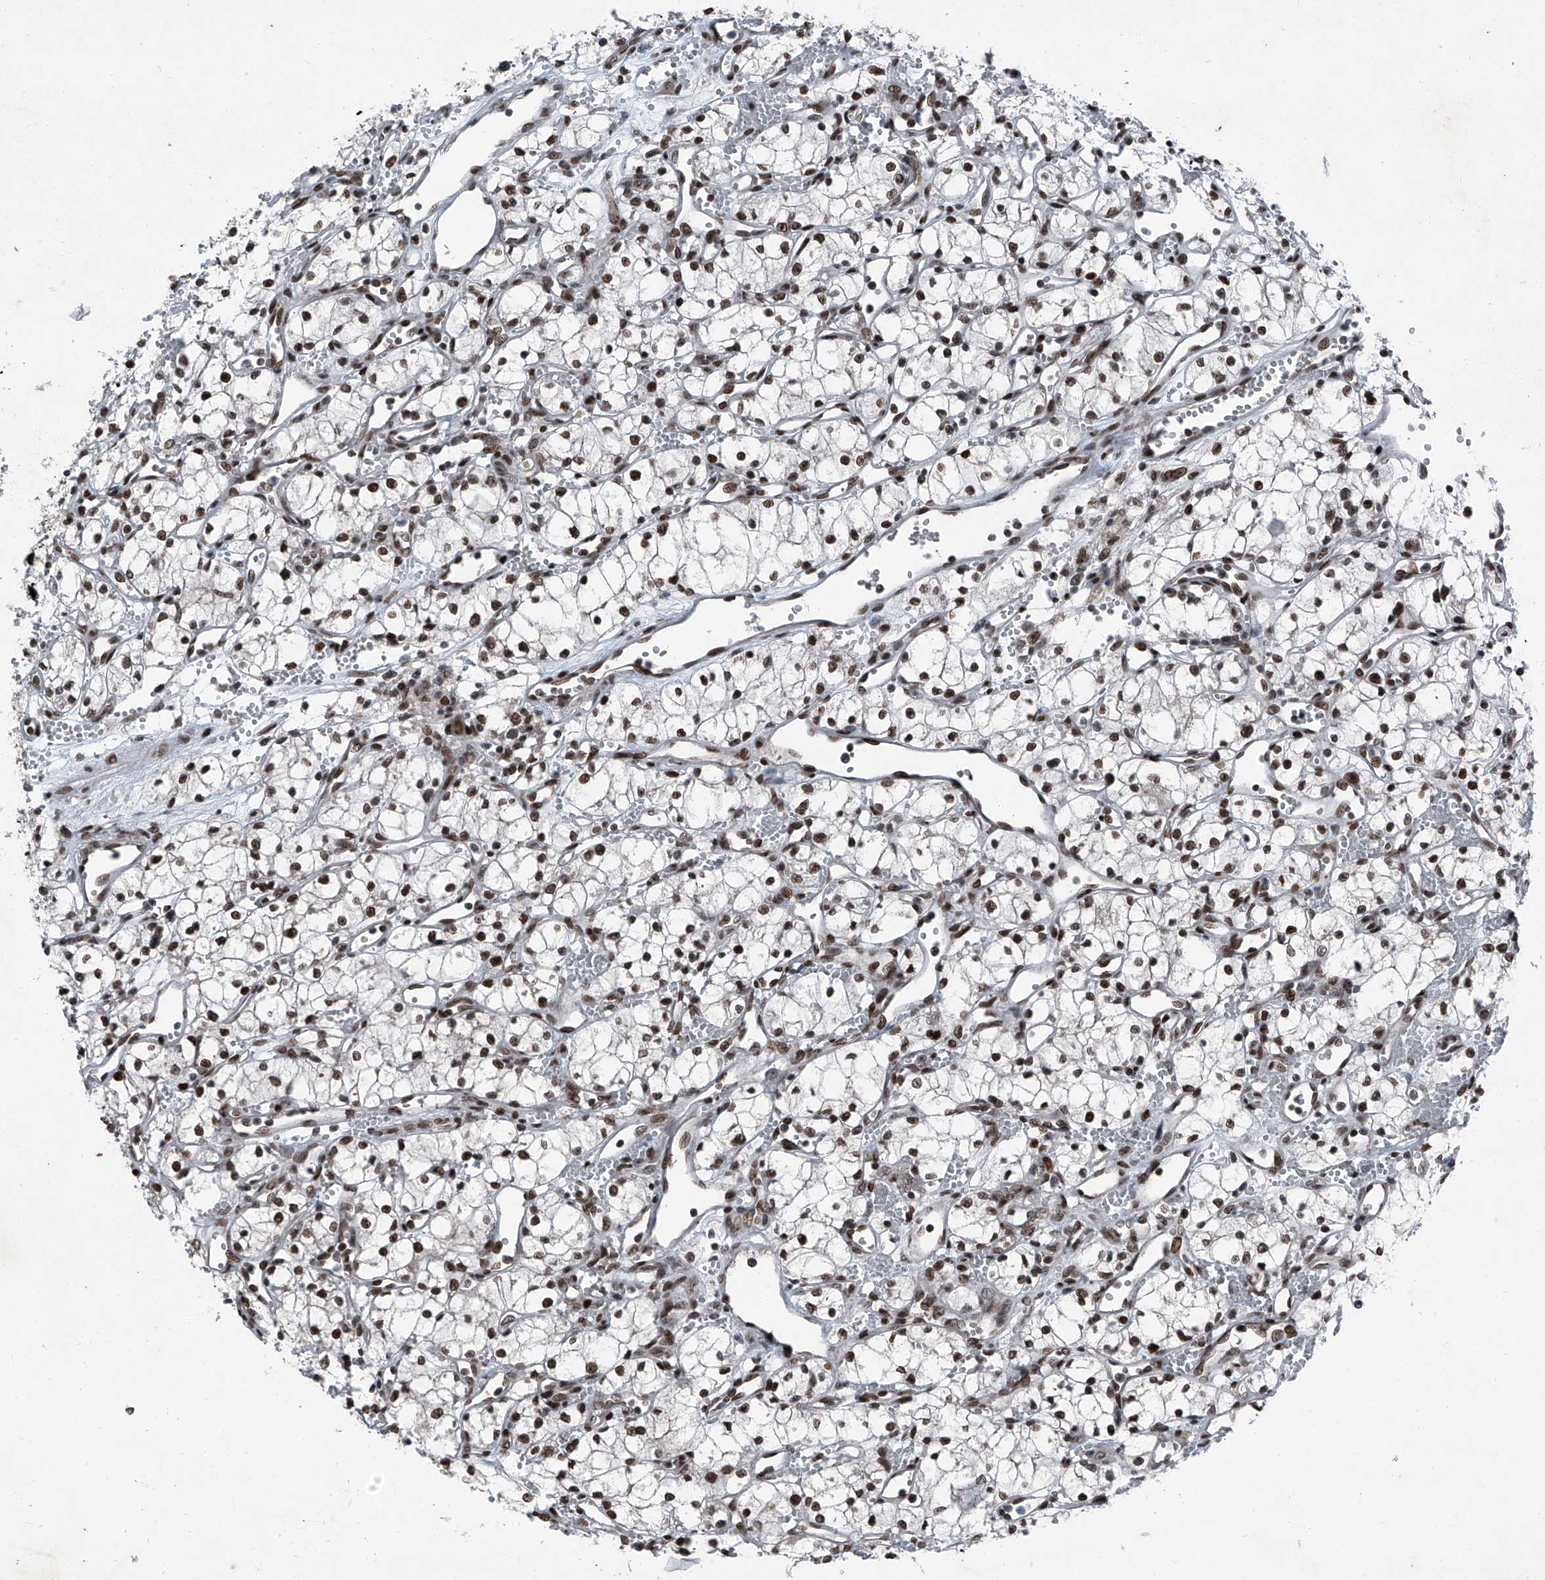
{"staining": {"intensity": "moderate", "quantity": ">75%", "location": "nuclear"}, "tissue": "renal cancer", "cell_type": "Tumor cells", "image_type": "cancer", "snomed": [{"axis": "morphology", "description": "Adenocarcinoma, NOS"}, {"axis": "topography", "description": "Kidney"}], "caption": "Immunohistochemistry (IHC) histopathology image of renal adenocarcinoma stained for a protein (brown), which exhibits medium levels of moderate nuclear staining in approximately >75% of tumor cells.", "gene": "BMI1", "patient": {"sex": "male", "age": 59}}